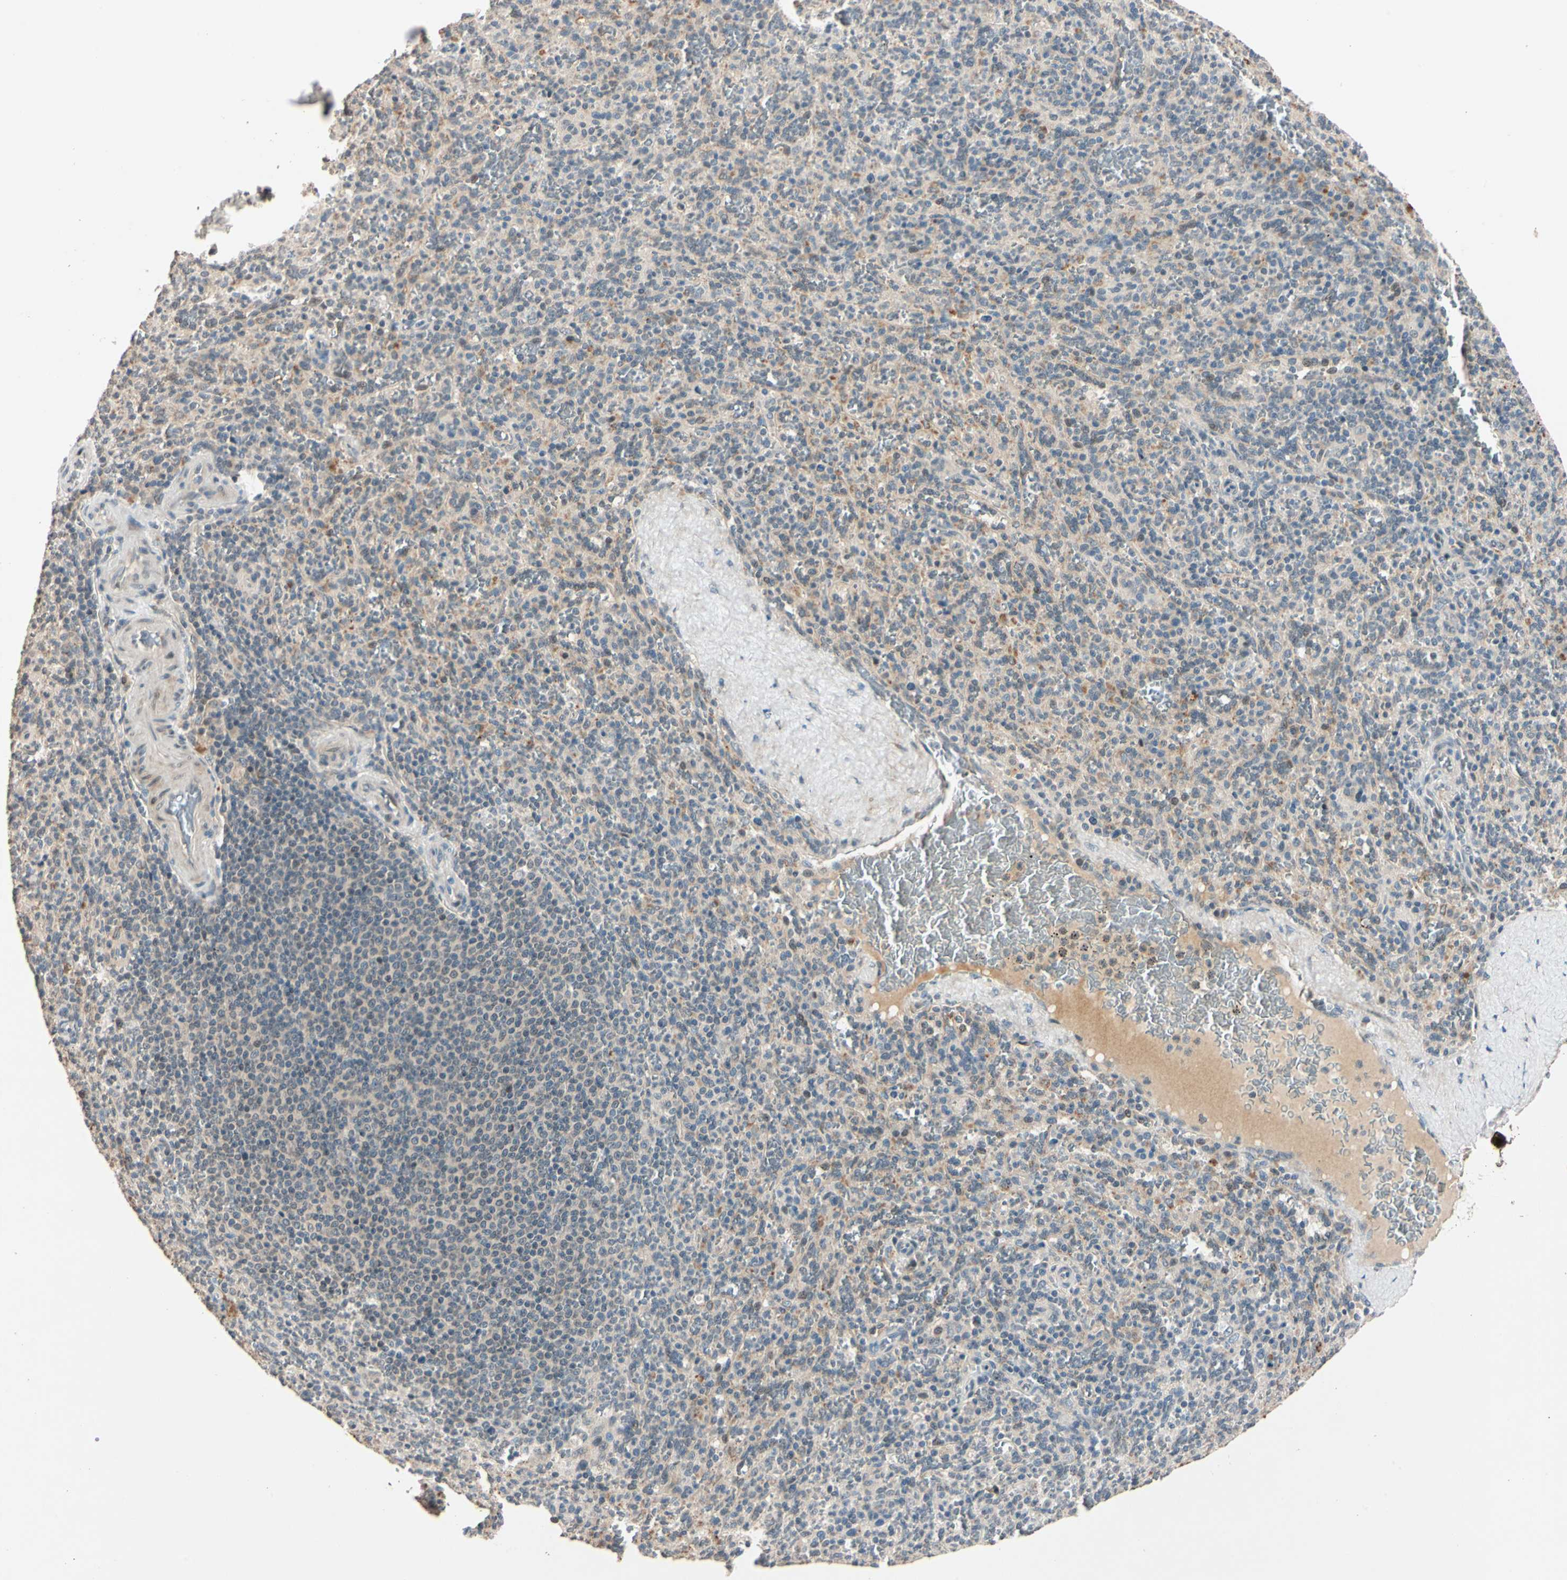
{"staining": {"intensity": "weak", "quantity": "<25%", "location": "cytoplasmic/membranous"}, "tissue": "spleen", "cell_type": "Cells in red pulp", "image_type": "normal", "snomed": [{"axis": "morphology", "description": "Normal tissue, NOS"}, {"axis": "topography", "description": "Spleen"}], "caption": "Cells in red pulp show no significant protein positivity in normal spleen.", "gene": "ACSL5", "patient": {"sex": "male", "age": 36}}